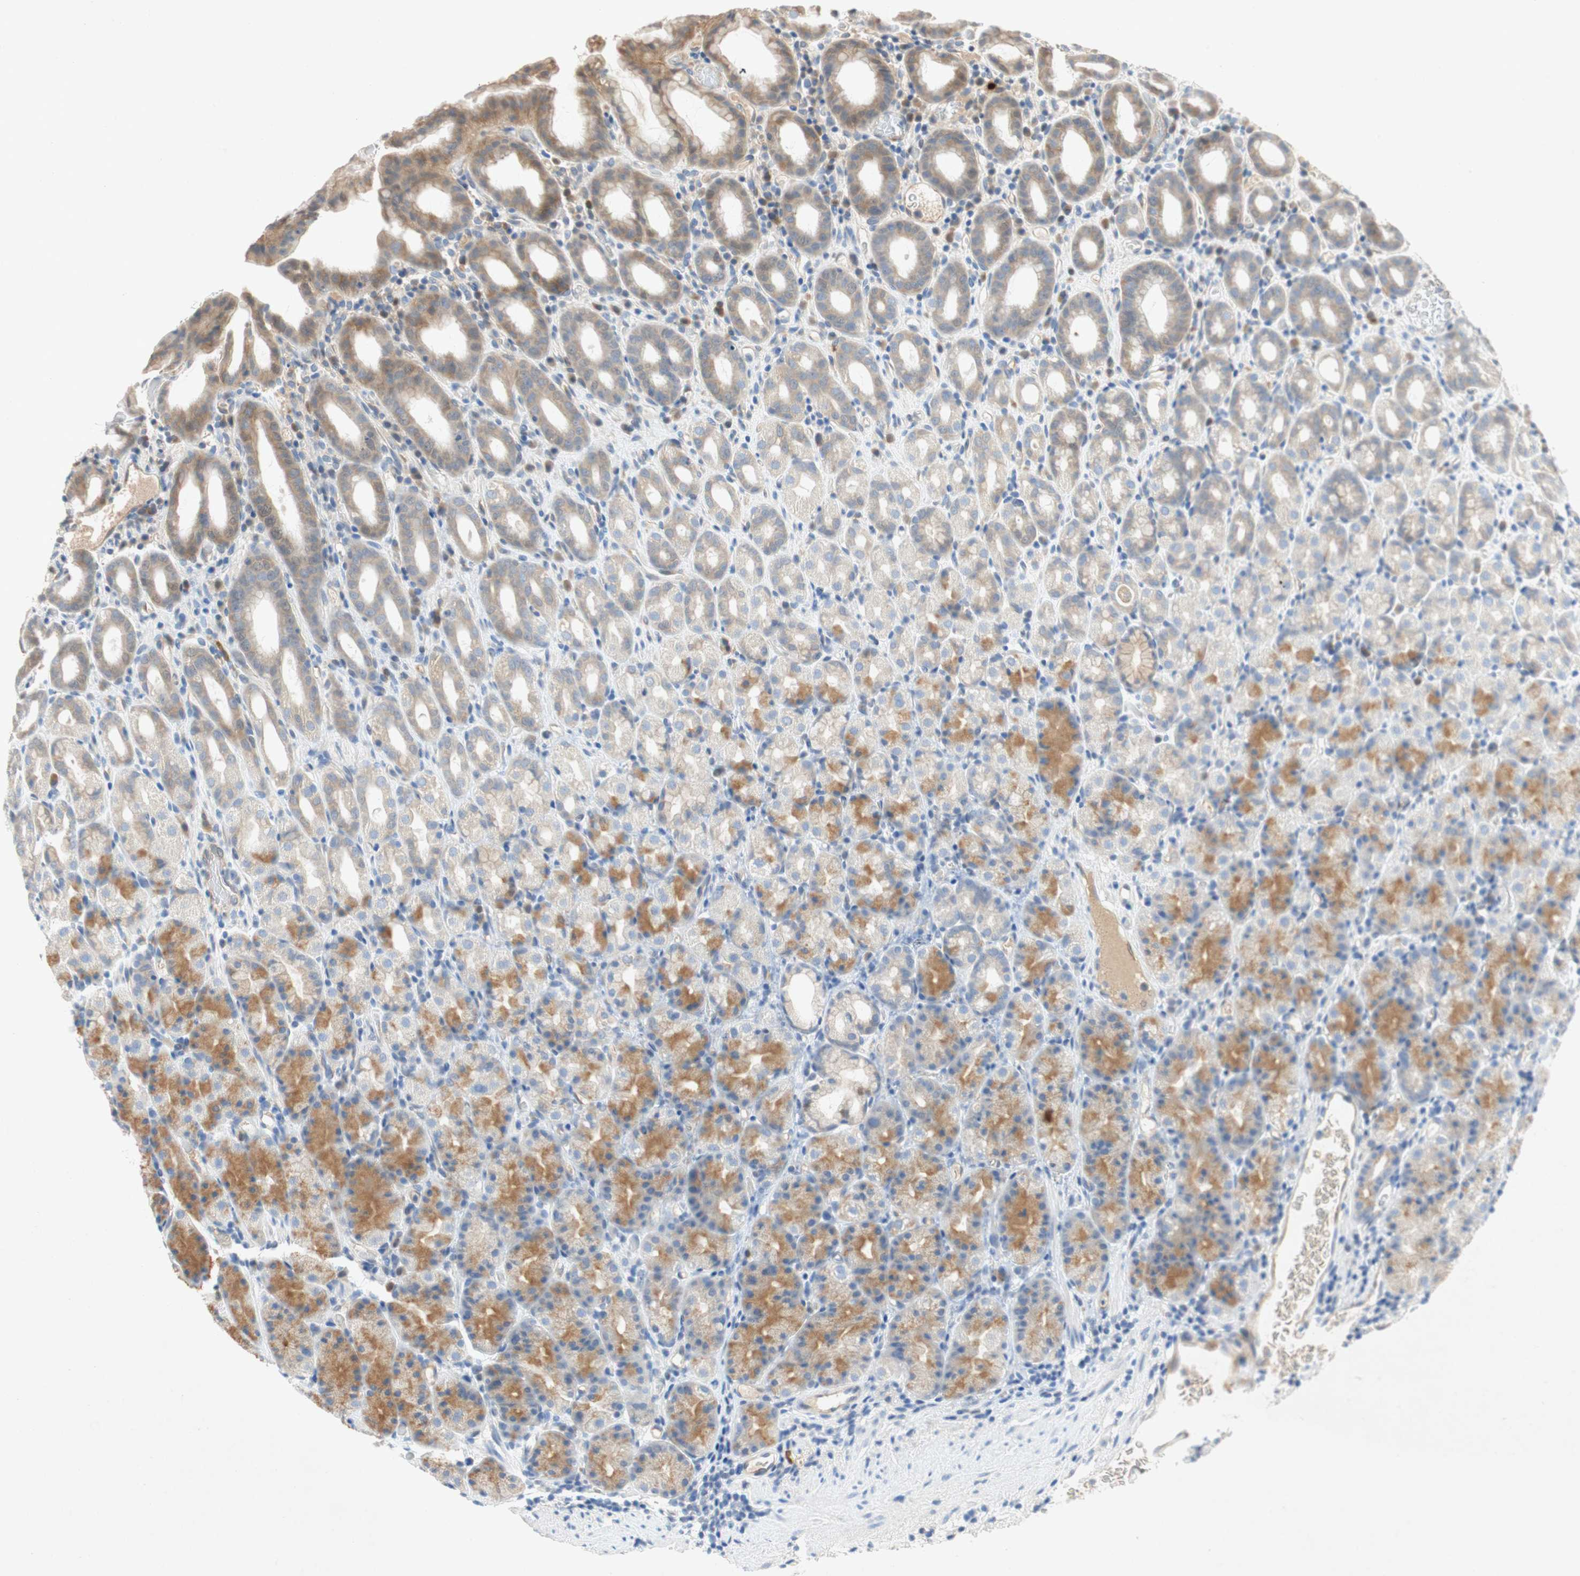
{"staining": {"intensity": "moderate", "quantity": "25%-75%", "location": "cytoplasmic/membranous"}, "tissue": "stomach", "cell_type": "Glandular cells", "image_type": "normal", "snomed": [{"axis": "morphology", "description": "Normal tissue, NOS"}, {"axis": "topography", "description": "Stomach, upper"}], "caption": "DAB immunohistochemical staining of benign human stomach shows moderate cytoplasmic/membranous protein staining in approximately 25%-75% of glandular cells.", "gene": "RELB", "patient": {"sex": "male", "age": 68}}